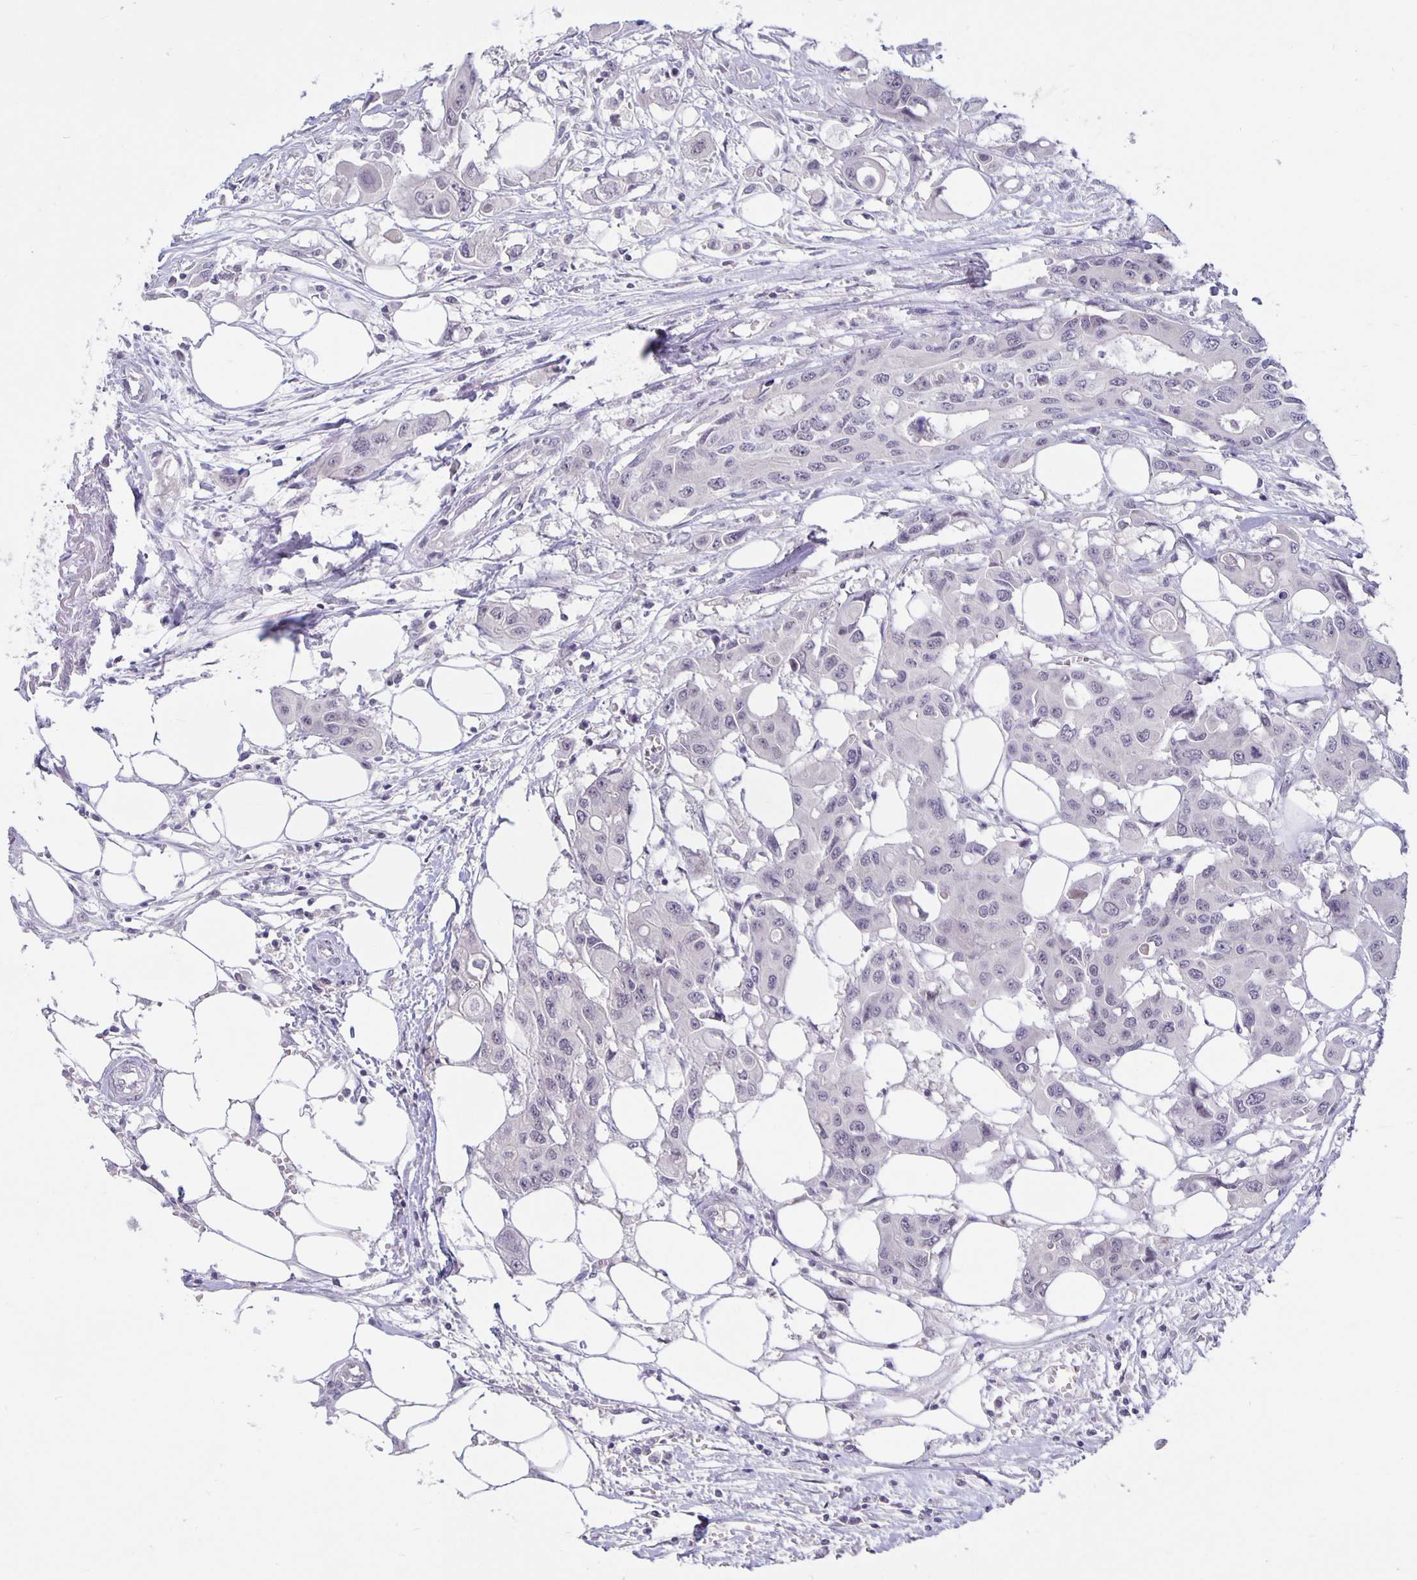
{"staining": {"intensity": "negative", "quantity": "none", "location": "none"}, "tissue": "colorectal cancer", "cell_type": "Tumor cells", "image_type": "cancer", "snomed": [{"axis": "morphology", "description": "Adenocarcinoma, NOS"}, {"axis": "topography", "description": "Colon"}], "caption": "Tumor cells are negative for protein expression in human colorectal cancer (adenocarcinoma).", "gene": "ARVCF", "patient": {"sex": "male", "age": 77}}